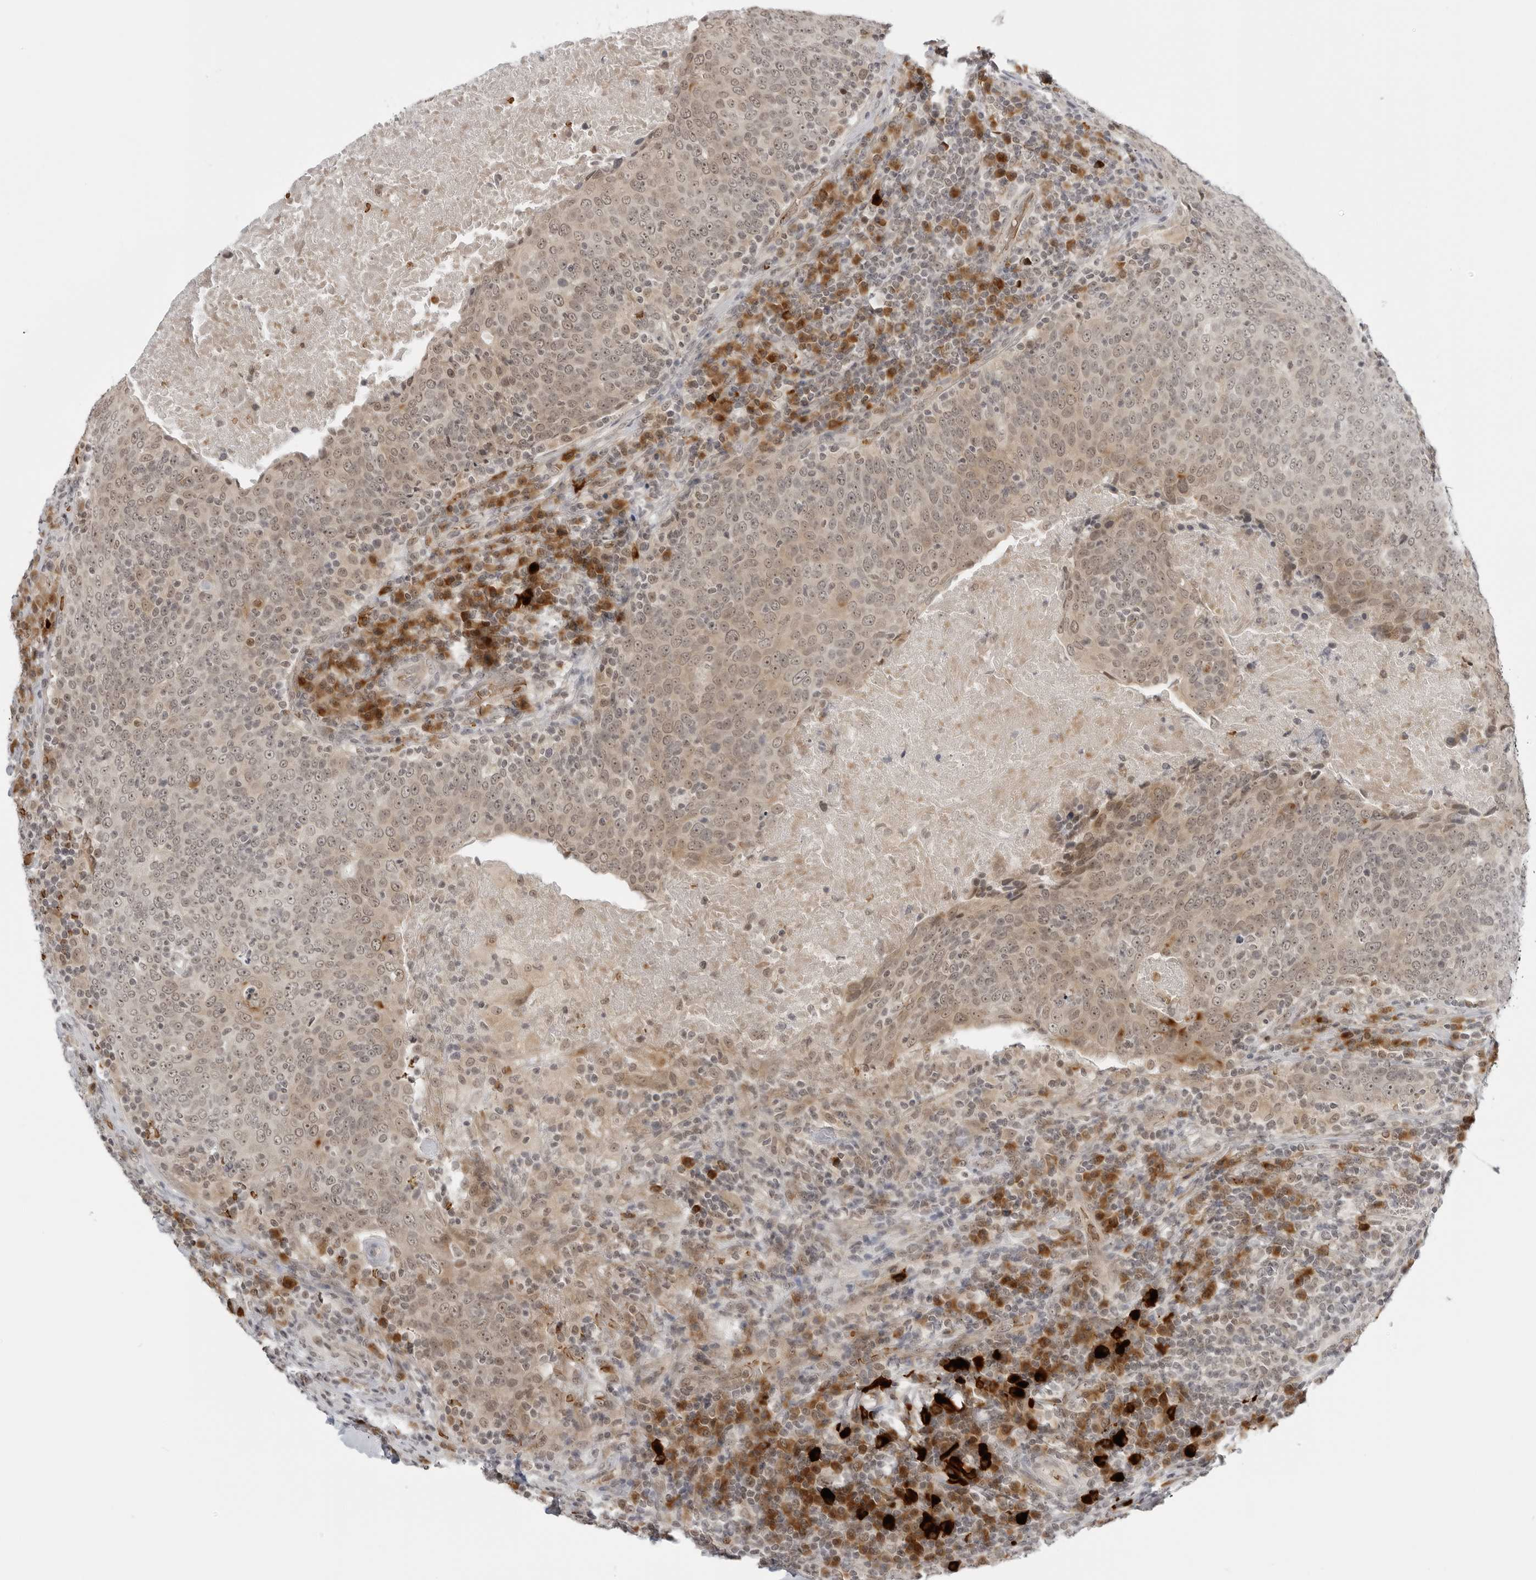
{"staining": {"intensity": "weak", "quantity": ">75%", "location": "cytoplasmic/membranous,nuclear"}, "tissue": "head and neck cancer", "cell_type": "Tumor cells", "image_type": "cancer", "snomed": [{"axis": "morphology", "description": "Squamous cell carcinoma, NOS"}, {"axis": "morphology", "description": "Squamous cell carcinoma, metastatic, NOS"}, {"axis": "topography", "description": "Lymph node"}, {"axis": "topography", "description": "Head-Neck"}], "caption": "High-magnification brightfield microscopy of squamous cell carcinoma (head and neck) stained with DAB (3,3'-diaminobenzidine) (brown) and counterstained with hematoxylin (blue). tumor cells exhibit weak cytoplasmic/membranous and nuclear positivity is seen in about>75% of cells.", "gene": "SUGCT", "patient": {"sex": "male", "age": 62}}